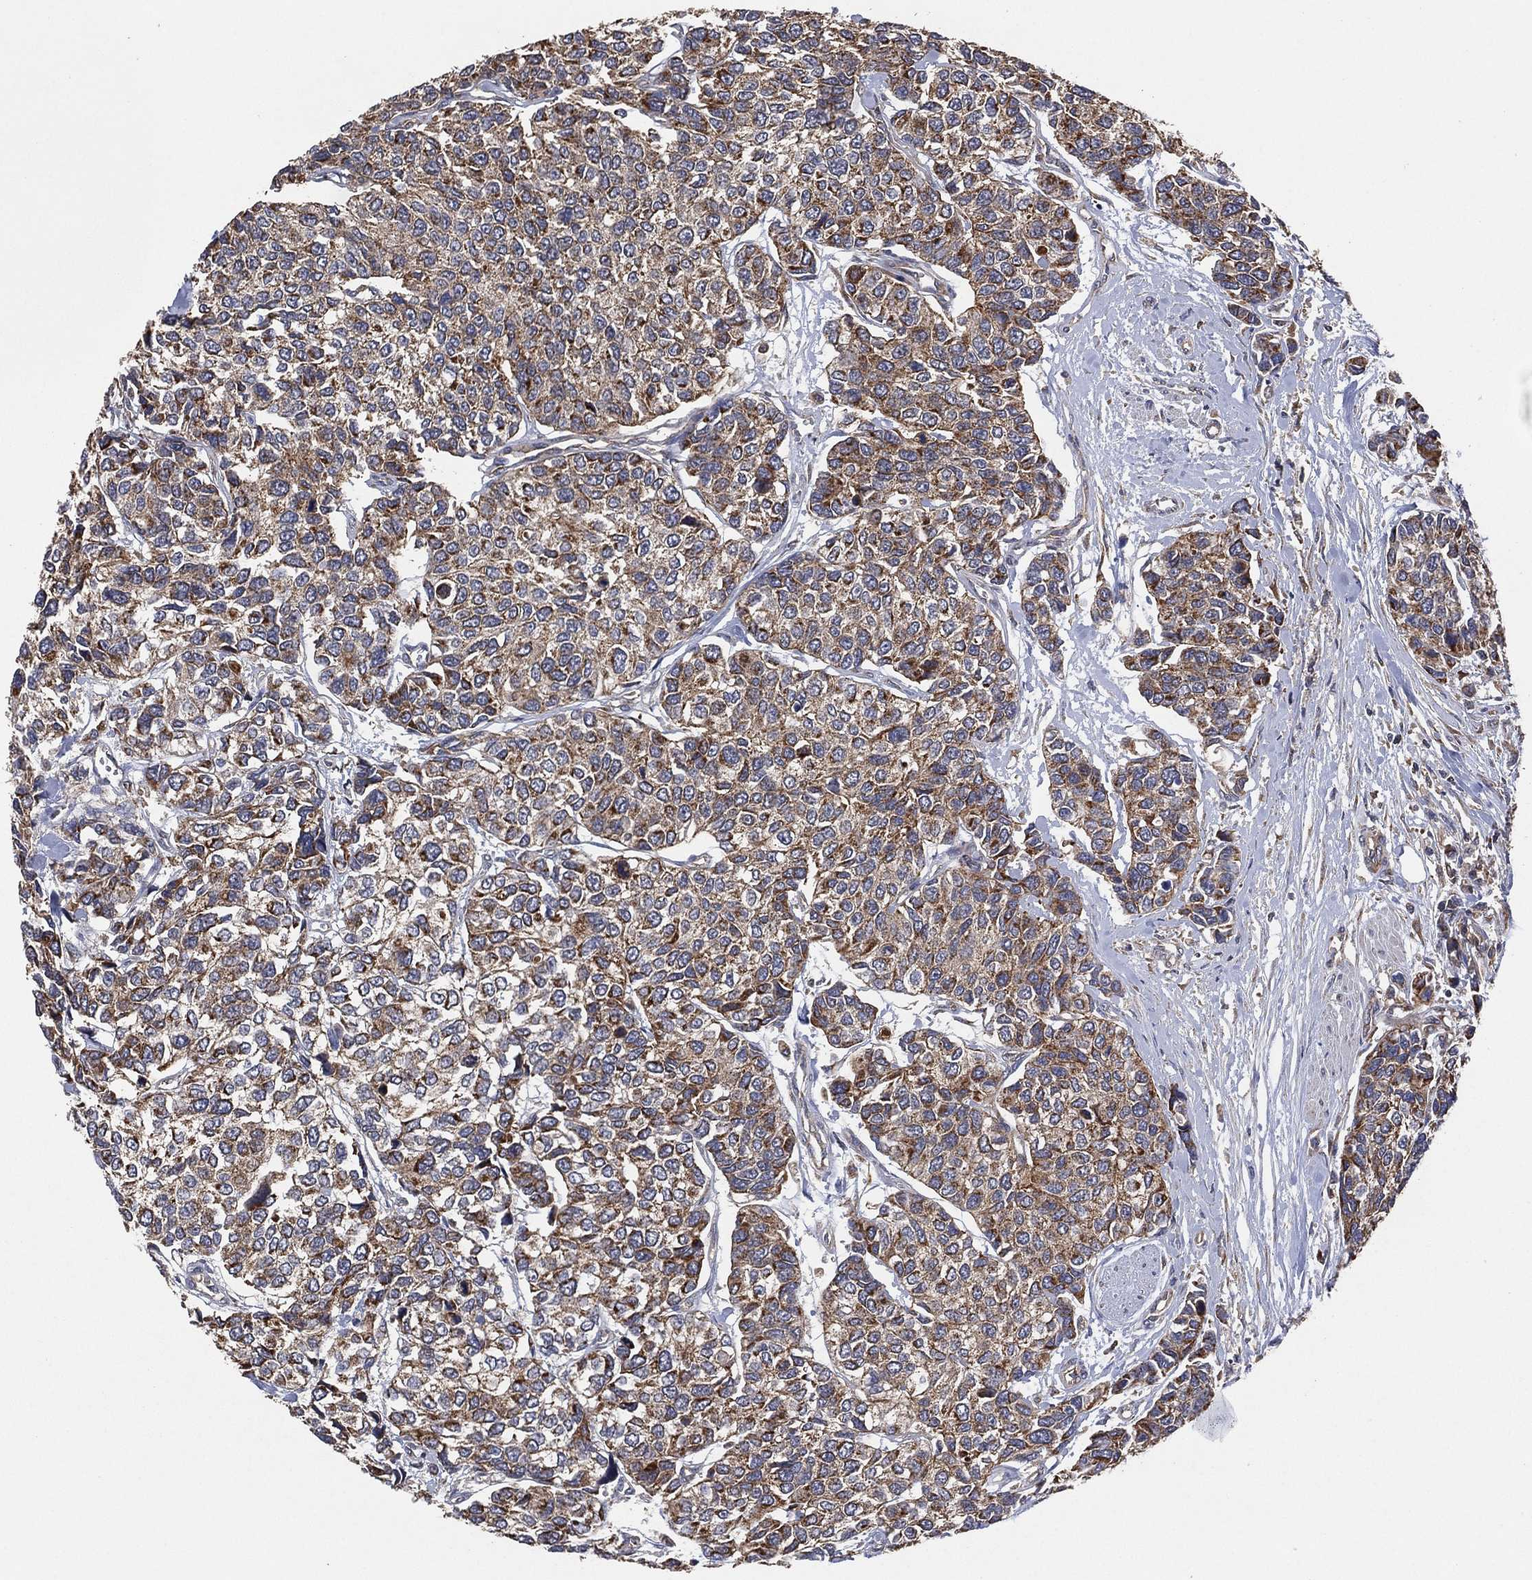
{"staining": {"intensity": "moderate", "quantity": "25%-75%", "location": "cytoplasmic/membranous"}, "tissue": "urothelial cancer", "cell_type": "Tumor cells", "image_type": "cancer", "snomed": [{"axis": "morphology", "description": "Urothelial carcinoma, High grade"}, {"axis": "topography", "description": "Urinary bladder"}], "caption": "A brown stain labels moderate cytoplasmic/membranous expression of a protein in urothelial cancer tumor cells. (DAB (3,3'-diaminobenzidine) IHC with brightfield microscopy, high magnification).", "gene": "LIMD1", "patient": {"sex": "male", "age": 77}}